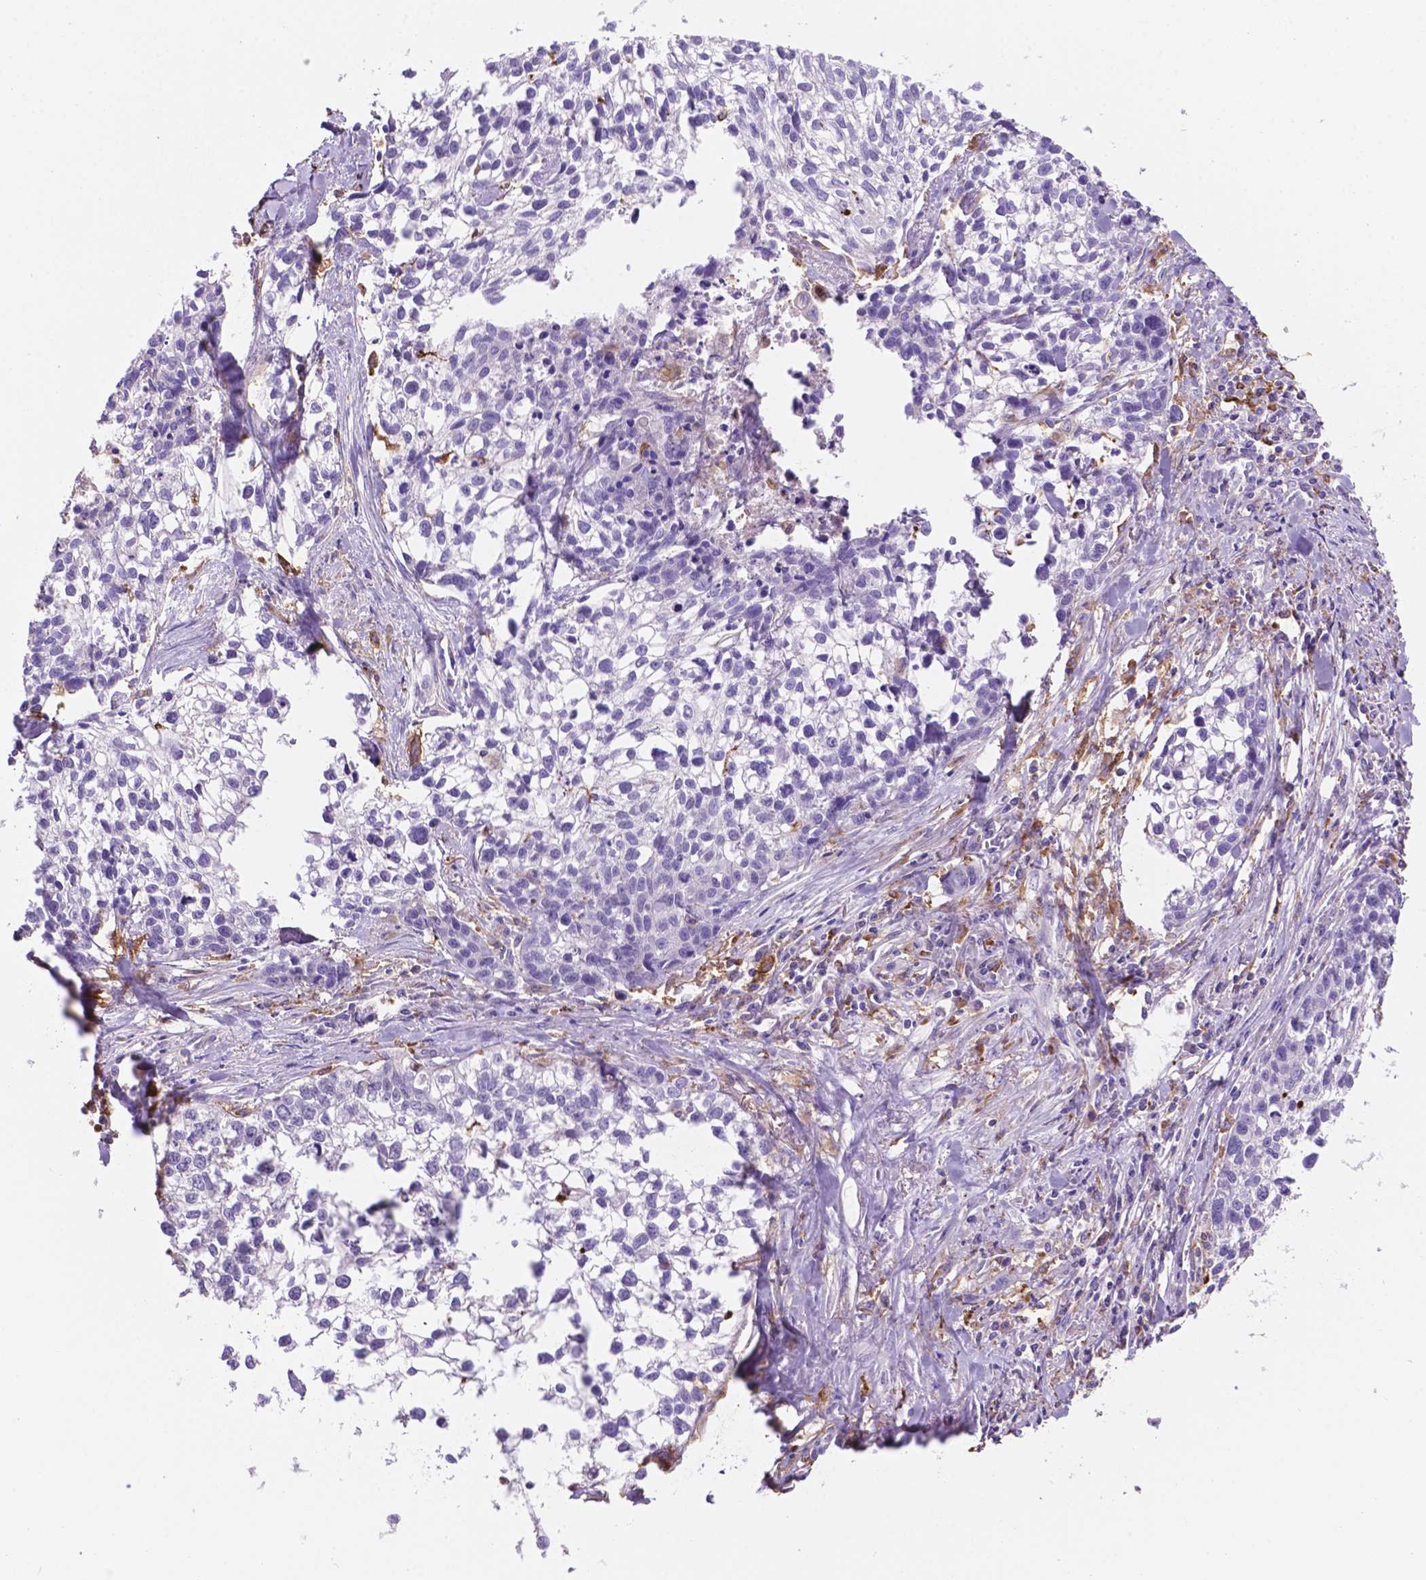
{"staining": {"intensity": "negative", "quantity": "none", "location": "none"}, "tissue": "lung cancer", "cell_type": "Tumor cells", "image_type": "cancer", "snomed": [{"axis": "morphology", "description": "Squamous cell carcinoma, NOS"}, {"axis": "topography", "description": "Lung"}], "caption": "High magnification brightfield microscopy of lung cancer (squamous cell carcinoma) stained with DAB (3,3'-diaminobenzidine) (brown) and counterstained with hematoxylin (blue): tumor cells show no significant expression. The staining was performed using DAB to visualize the protein expression in brown, while the nuclei were stained in blue with hematoxylin (Magnification: 20x).", "gene": "MKRN2OS", "patient": {"sex": "male", "age": 74}}